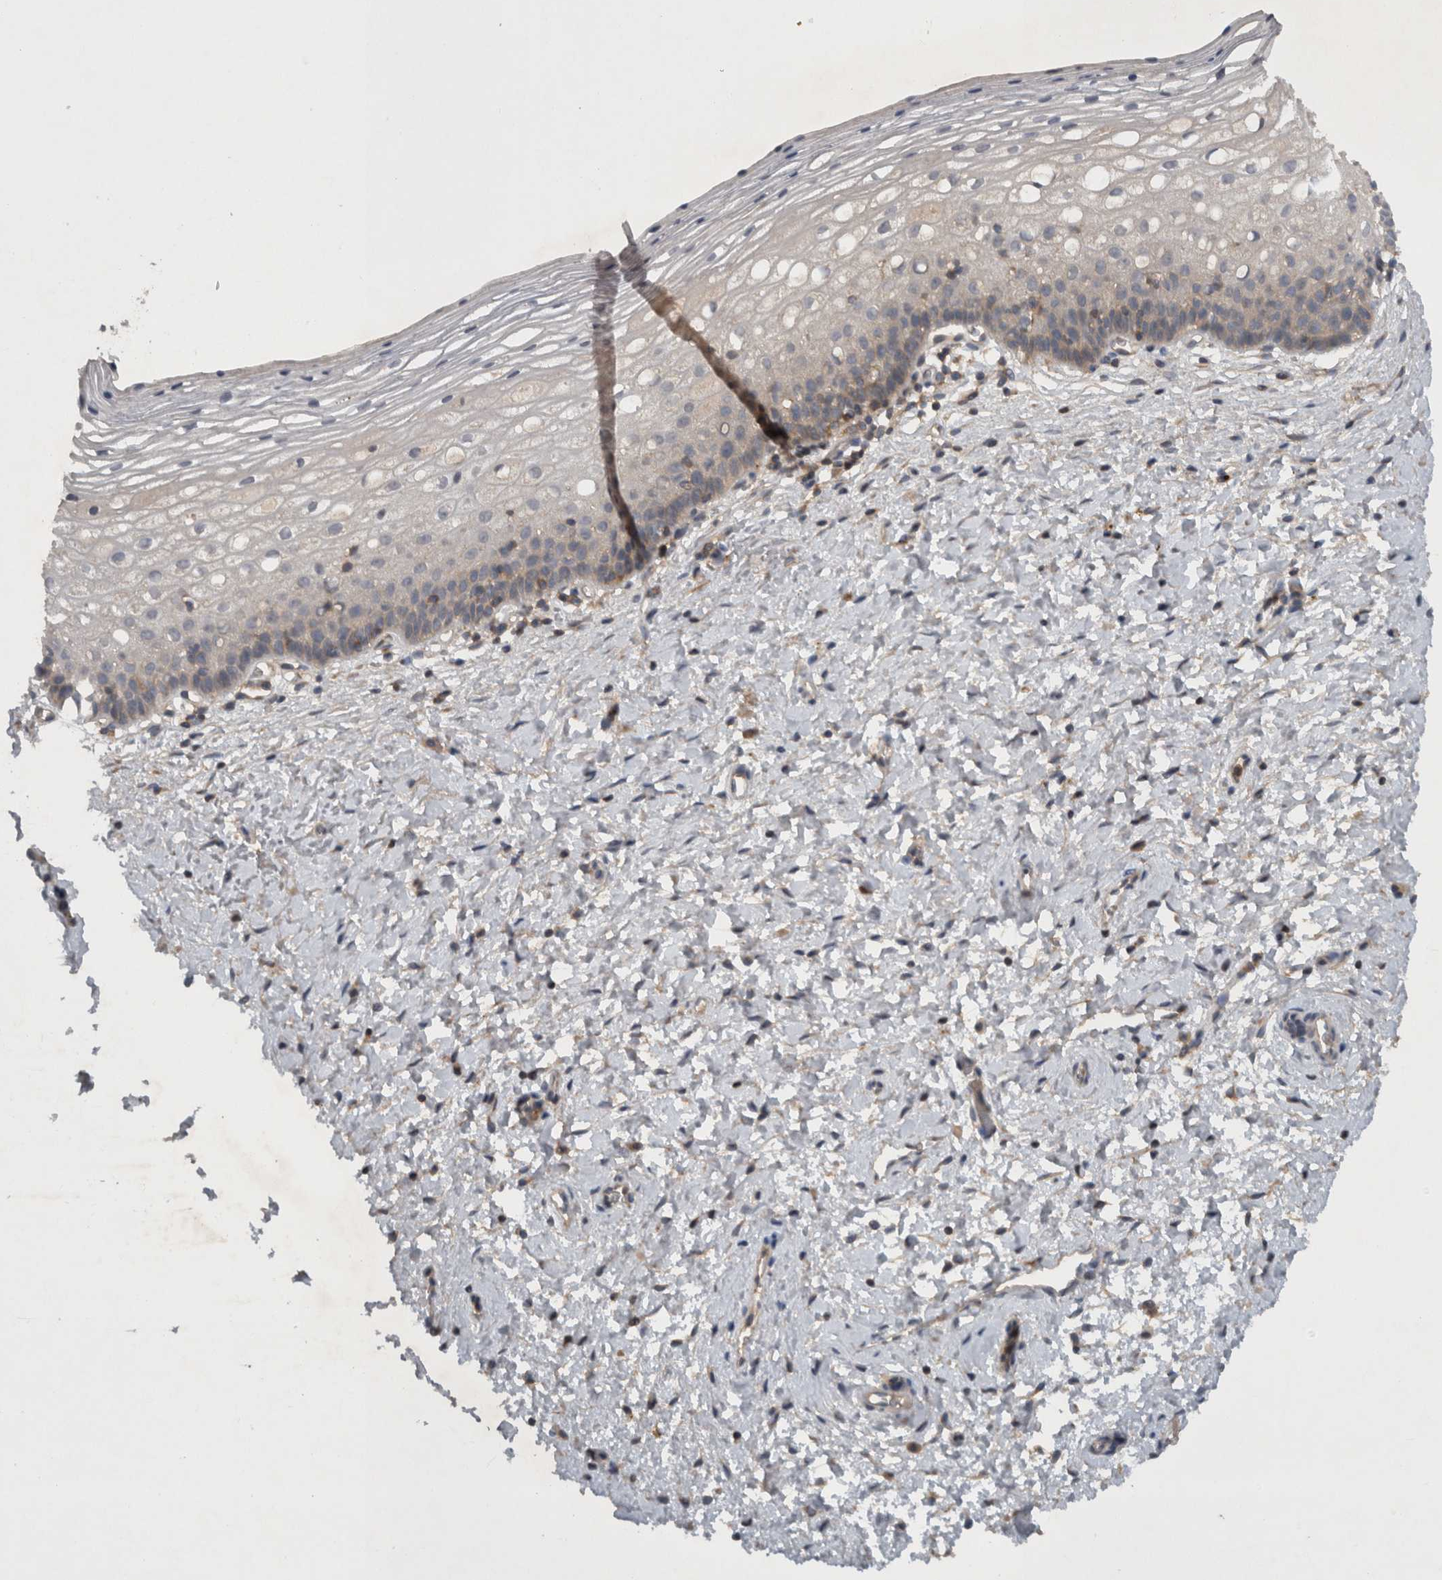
{"staining": {"intensity": "weak", "quantity": "<25%", "location": "cytoplasmic/membranous"}, "tissue": "cervix", "cell_type": "Squamous epithelial cells", "image_type": "normal", "snomed": [{"axis": "morphology", "description": "Normal tissue, NOS"}, {"axis": "topography", "description": "Cervix"}], "caption": "Immunohistochemical staining of unremarkable human cervix exhibits no significant expression in squamous epithelial cells.", "gene": "SCARA5", "patient": {"sex": "female", "age": 72}}